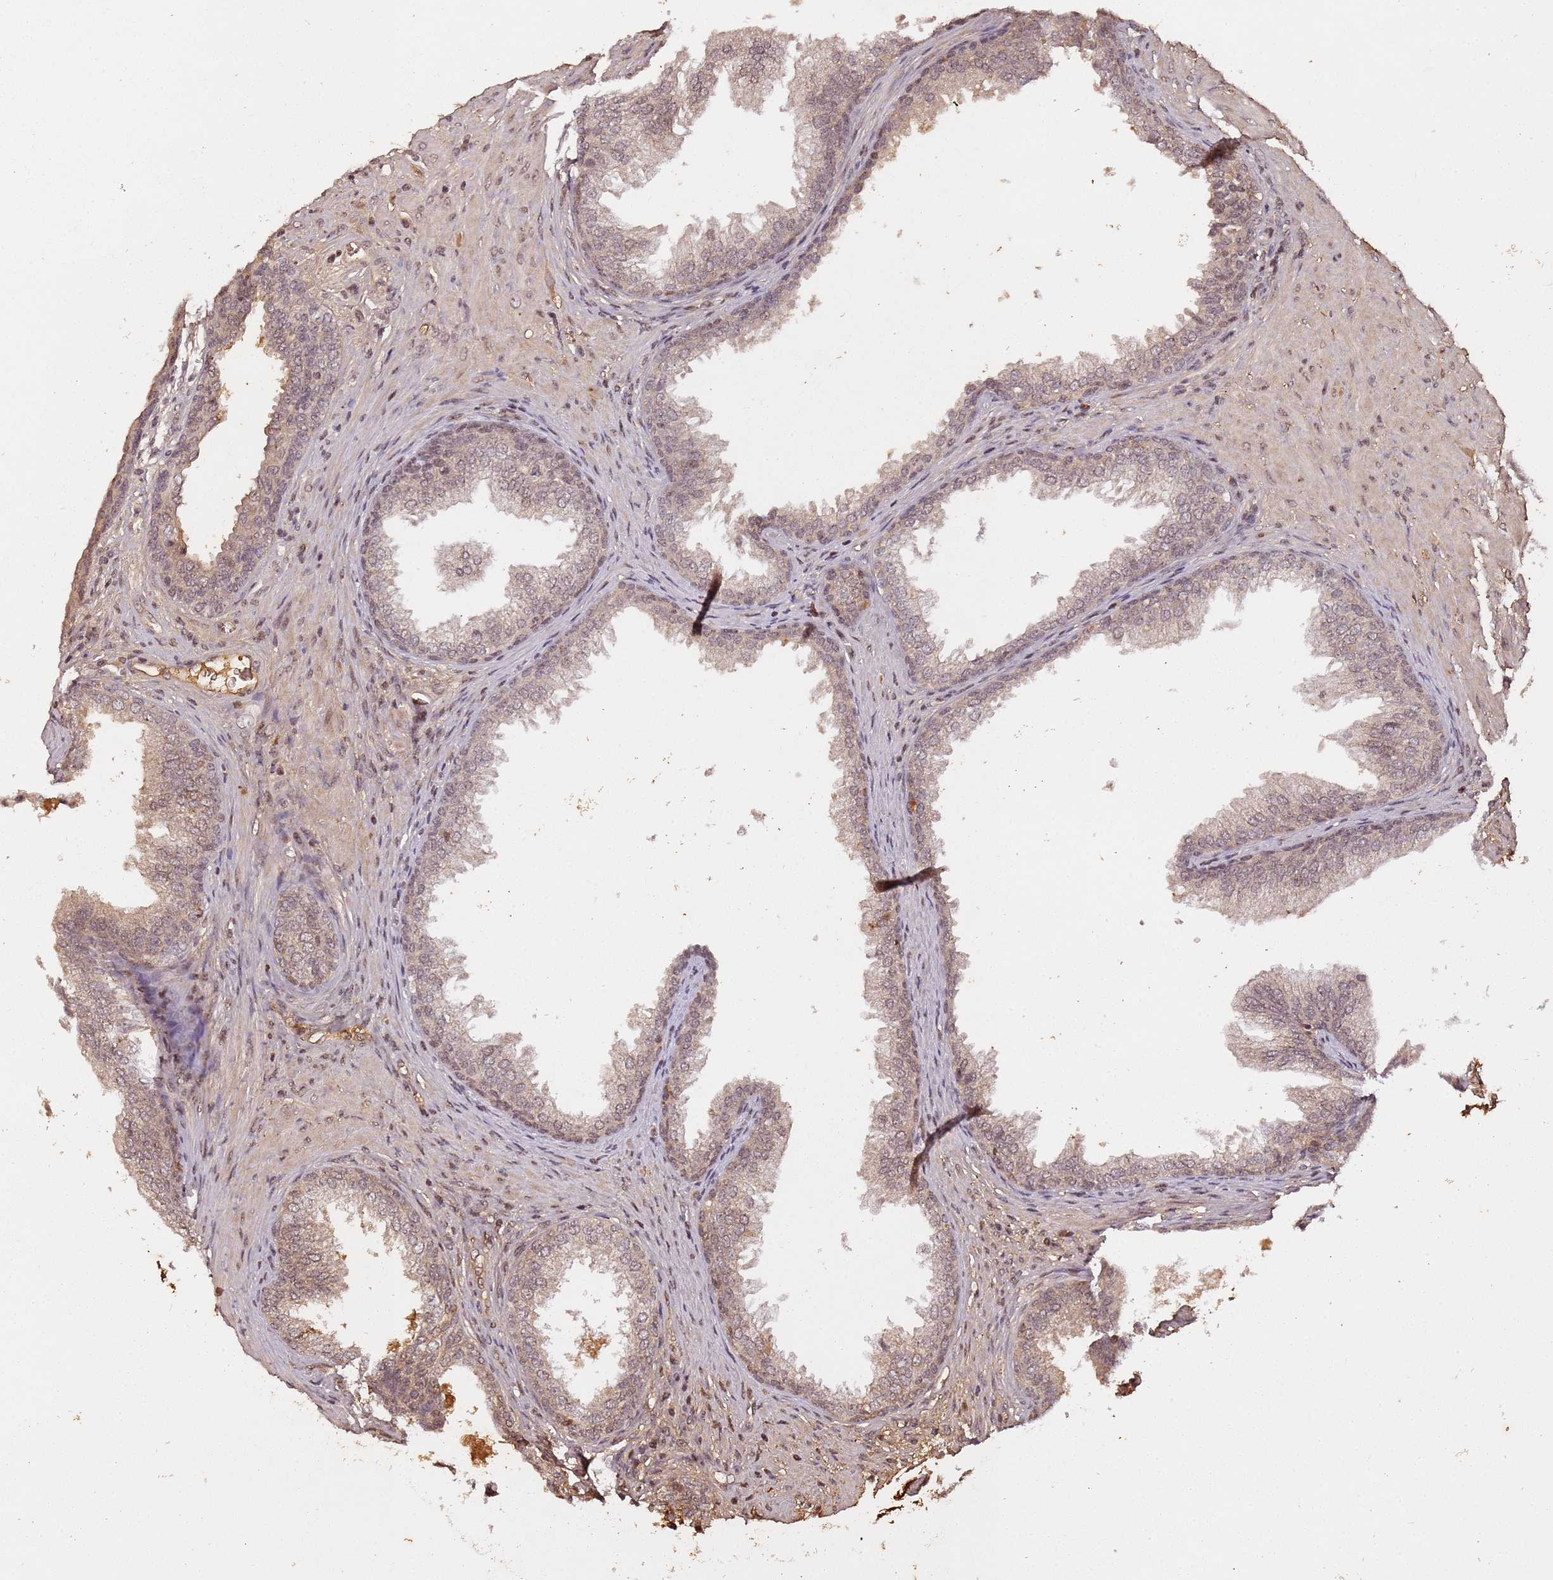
{"staining": {"intensity": "moderate", "quantity": "25%-75%", "location": "cytoplasmic/membranous,nuclear"}, "tissue": "prostate", "cell_type": "Glandular cells", "image_type": "normal", "snomed": [{"axis": "morphology", "description": "Normal tissue, NOS"}, {"axis": "topography", "description": "Prostate"}], "caption": "Glandular cells reveal medium levels of moderate cytoplasmic/membranous,nuclear expression in about 25%-75% of cells in normal human prostate.", "gene": "COL1A2", "patient": {"sex": "male", "age": 76}}